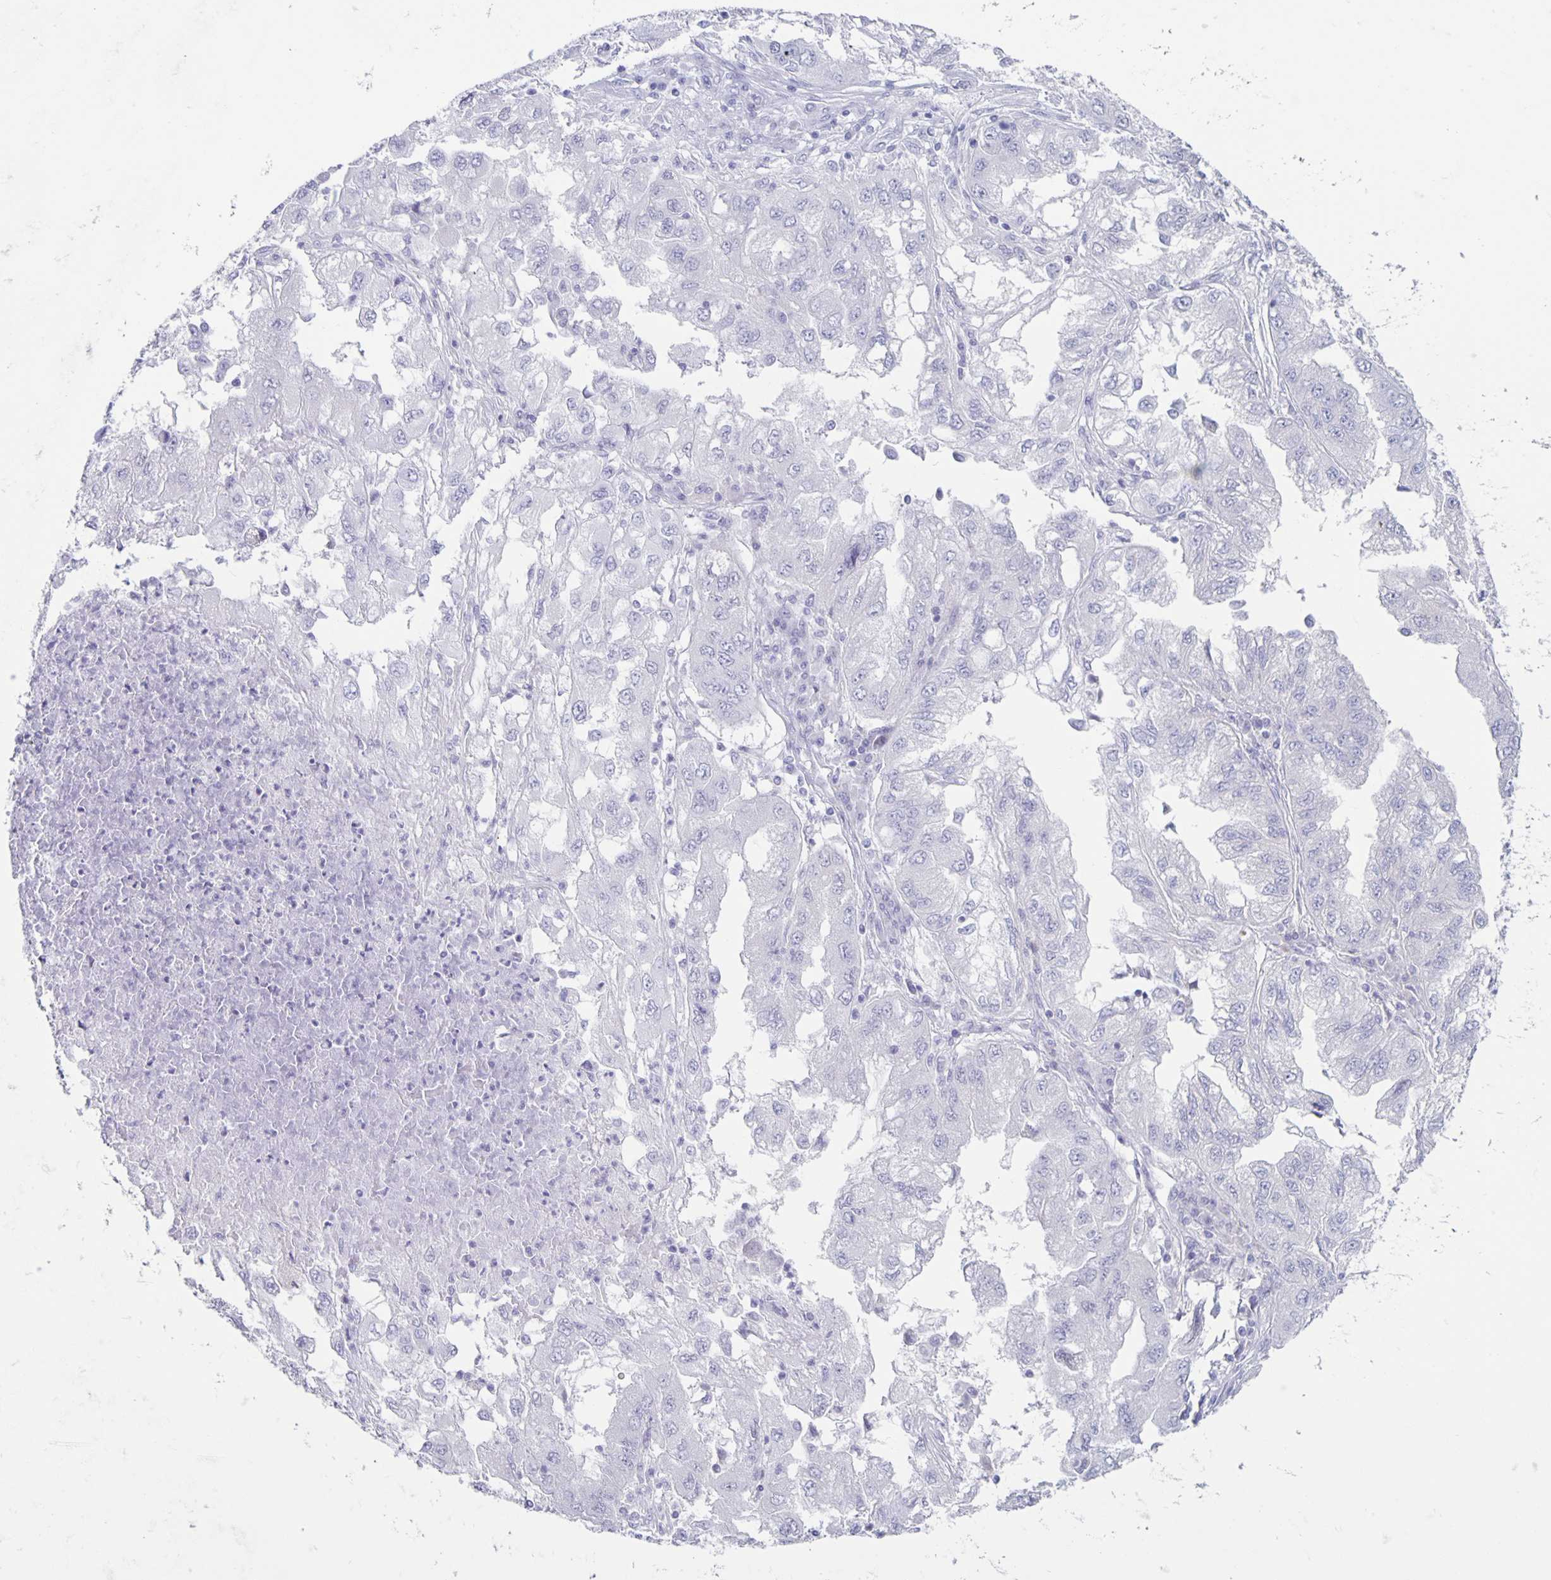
{"staining": {"intensity": "negative", "quantity": "none", "location": "none"}, "tissue": "lung cancer", "cell_type": "Tumor cells", "image_type": "cancer", "snomed": [{"axis": "morphology", "description": "Adenocarcinoma, NOS"}, {"axis": "morphology", "description": "Adenocarcinoma primary or metastatic"}, {"axis": "topography", "description": "Lung"}], "caption": "DAB immunohistochemical staining of human lung adenocarcinoma primary or metastatic demonstrates no significant positivity in tumor cells. (Immunohistochemistry (ihc), brightfield microscopy, high magnification).", "gene": "CT45A5", "patient": {"sex": "male", "age": 74}}